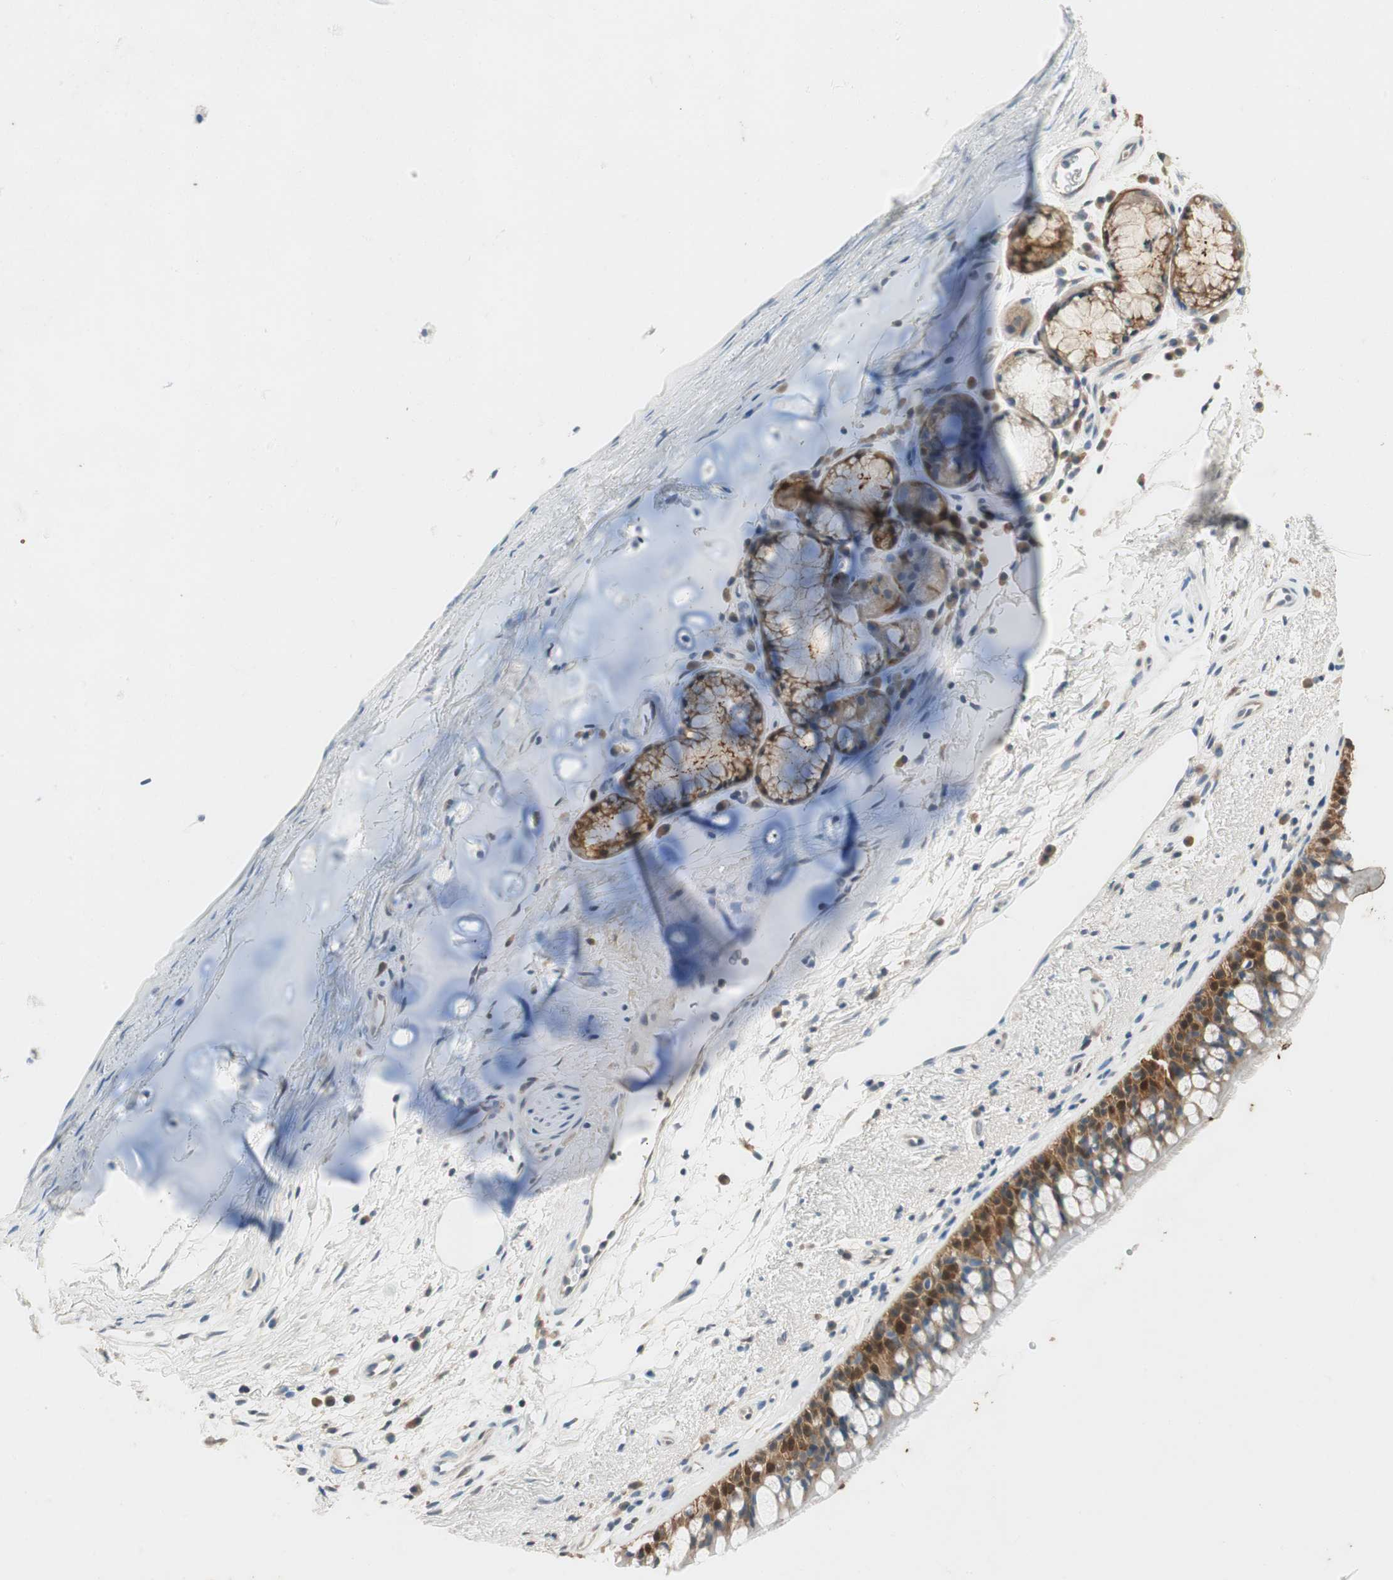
{"staining": {"intensity": "moderate", "quantity": ">75%", "location": "cytoplasmic/membranous"}, "tissue": "bronchus", "cell_type": "Respiratory epithelial cells", "image_type": "normal", "snomed": [{"axis": "morphology", "description": "Normal tissue, NOS"}, {"axis": "topography", "description": "Bronchus"}], "caption": "High-magnification brightfield microscopy of benign bronchus stained with DAB (3,3'-diaminobenzidine) (brown) and counterstained with hematoxylin (blue). respiratory epithelial cells exhibit moderate cytoplasmic/membranous positivity is seen in approximately>75% of cells. The protein of interest is shown in brown color, while the nuclei are stained blue.", "gene": "SERPINB5", "patient": {"sex": "female", "age": 54}}